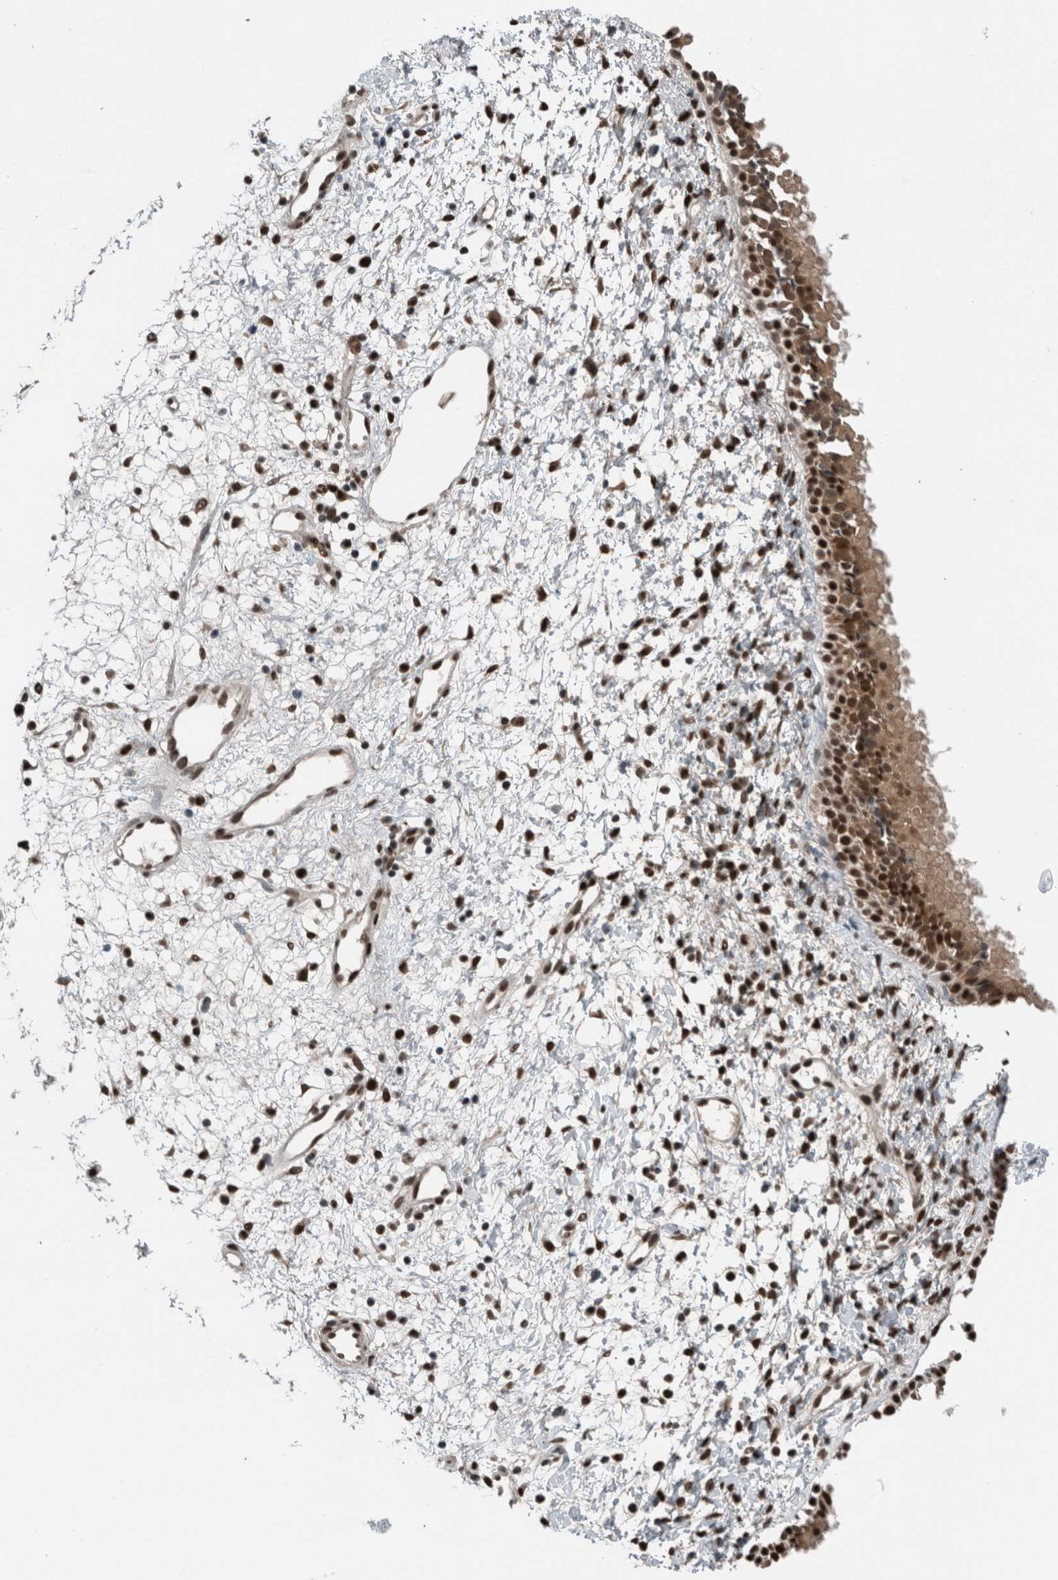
{"staining": {"intensity": "strong", "quantity": ">75%", "location": "cytoplasmic/membranous,nuclear"}, "tissue": "nasopharynx", "cell_type": "Respiratory epithelial cells", "image_type": "normal", "snomed": [{"axis": "morphology", "description": "Normal tissue, NOS"}, {"axis": "topography", "description": "Nasopharynx"}], "caption": "This micrograph displays immunohistochemistry (IHC) staining of benign nasopharynx, with high strong cytoplasmic/membranous,nuclear staining in about >75% of respiratory epithelial cells.", "gene": "SPAG7", "patient": {"sex": "male", "age": 22}}